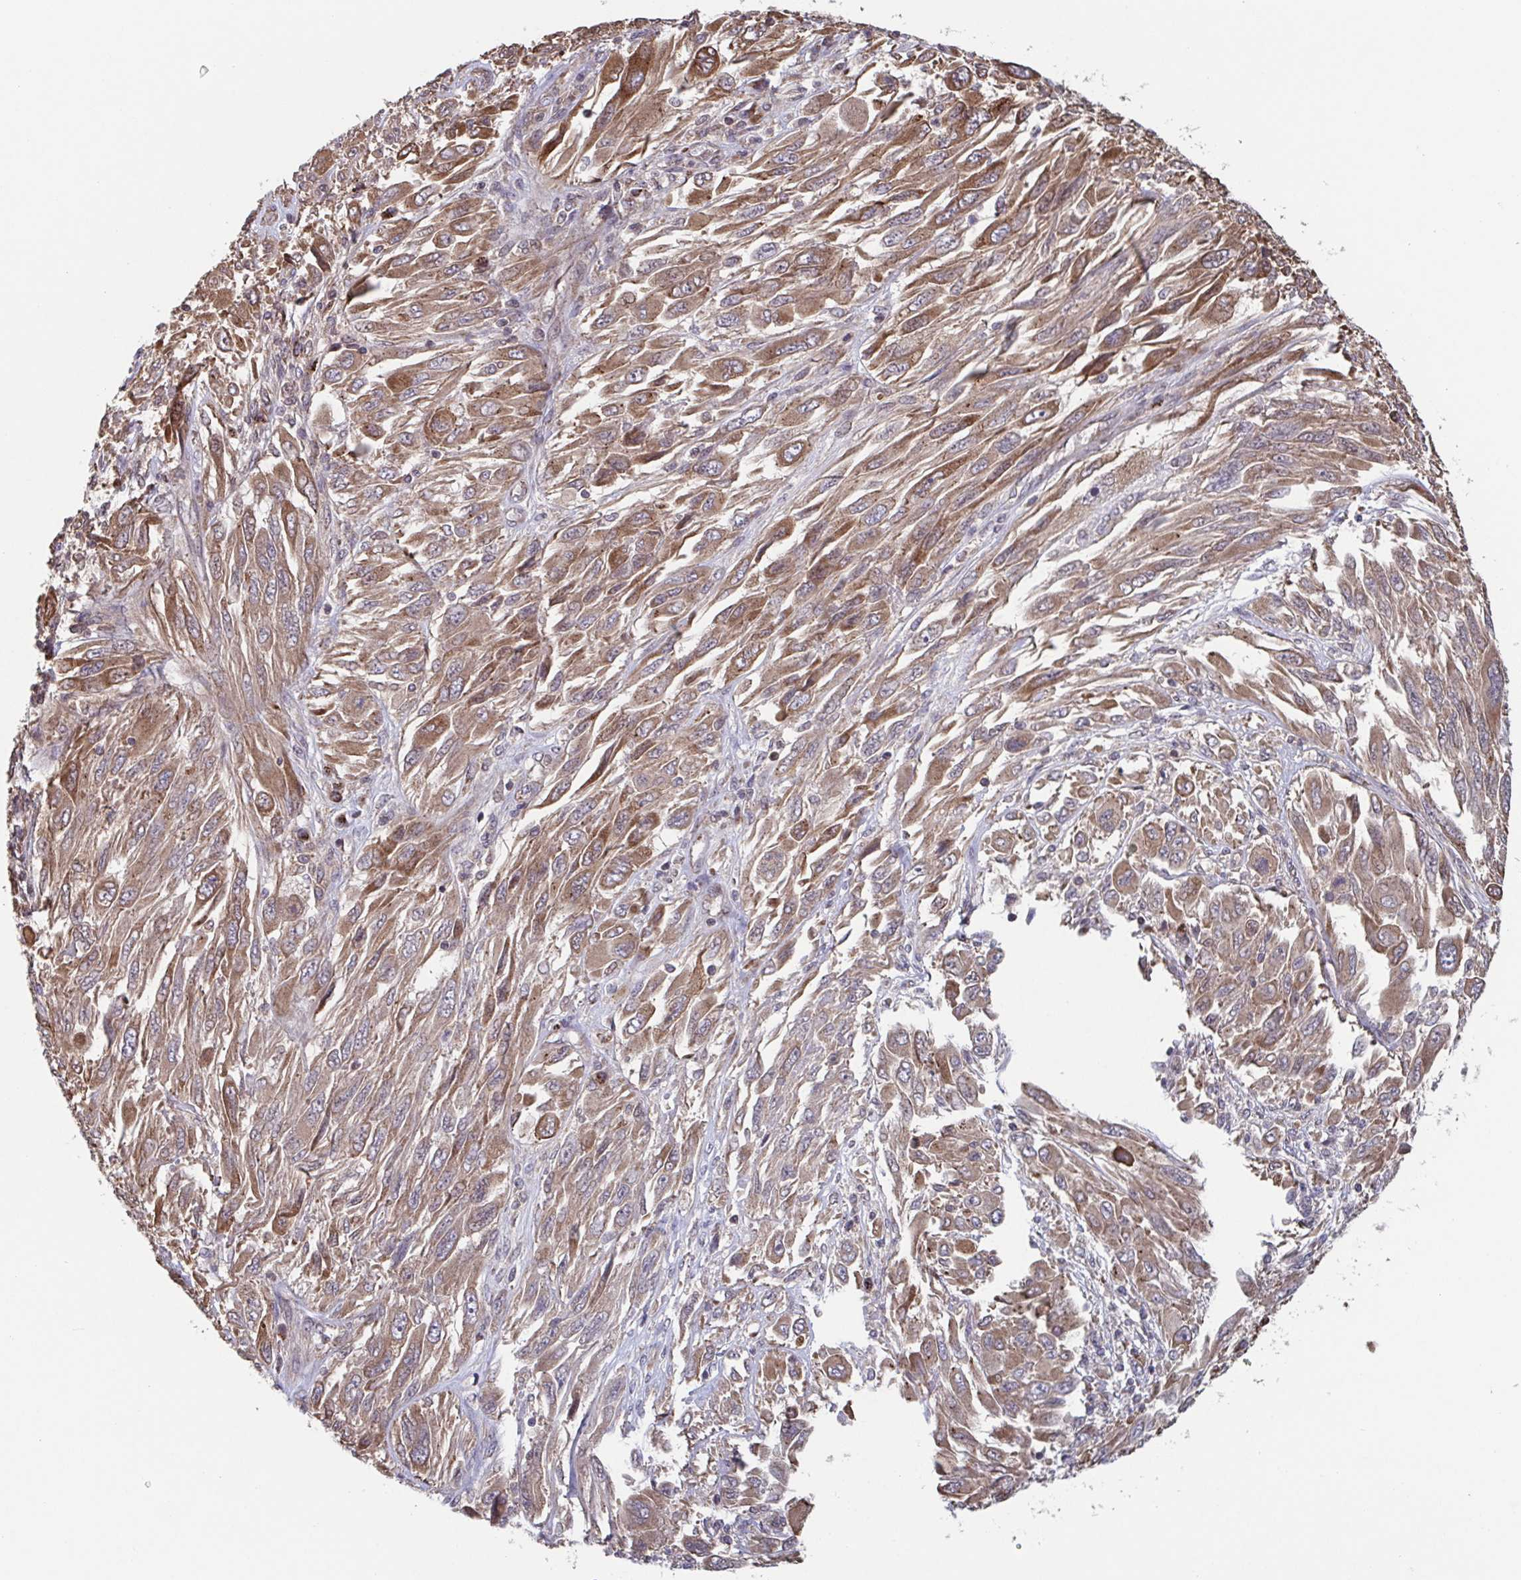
{"staining": {"intensity": "moderate", "quantity": ">75%", "location": "cytoplasmic/membranous"}, "tissue": "melanoma", "cell_type": "Tumor cells", "image_type": "cancer", "snomed": [{"axis": "morphology", "description": "Malignant melanoma, NOS"}, {"axis": "topography", "description": "Skin"}], "caption": "Human melanoma stained for a protein (brown) shows moderate cytoplasmic/membranous positive expression in about >75% of tumor cells.", "gene": "COPB1", "patient": {"sex": "female", "age": 91}}